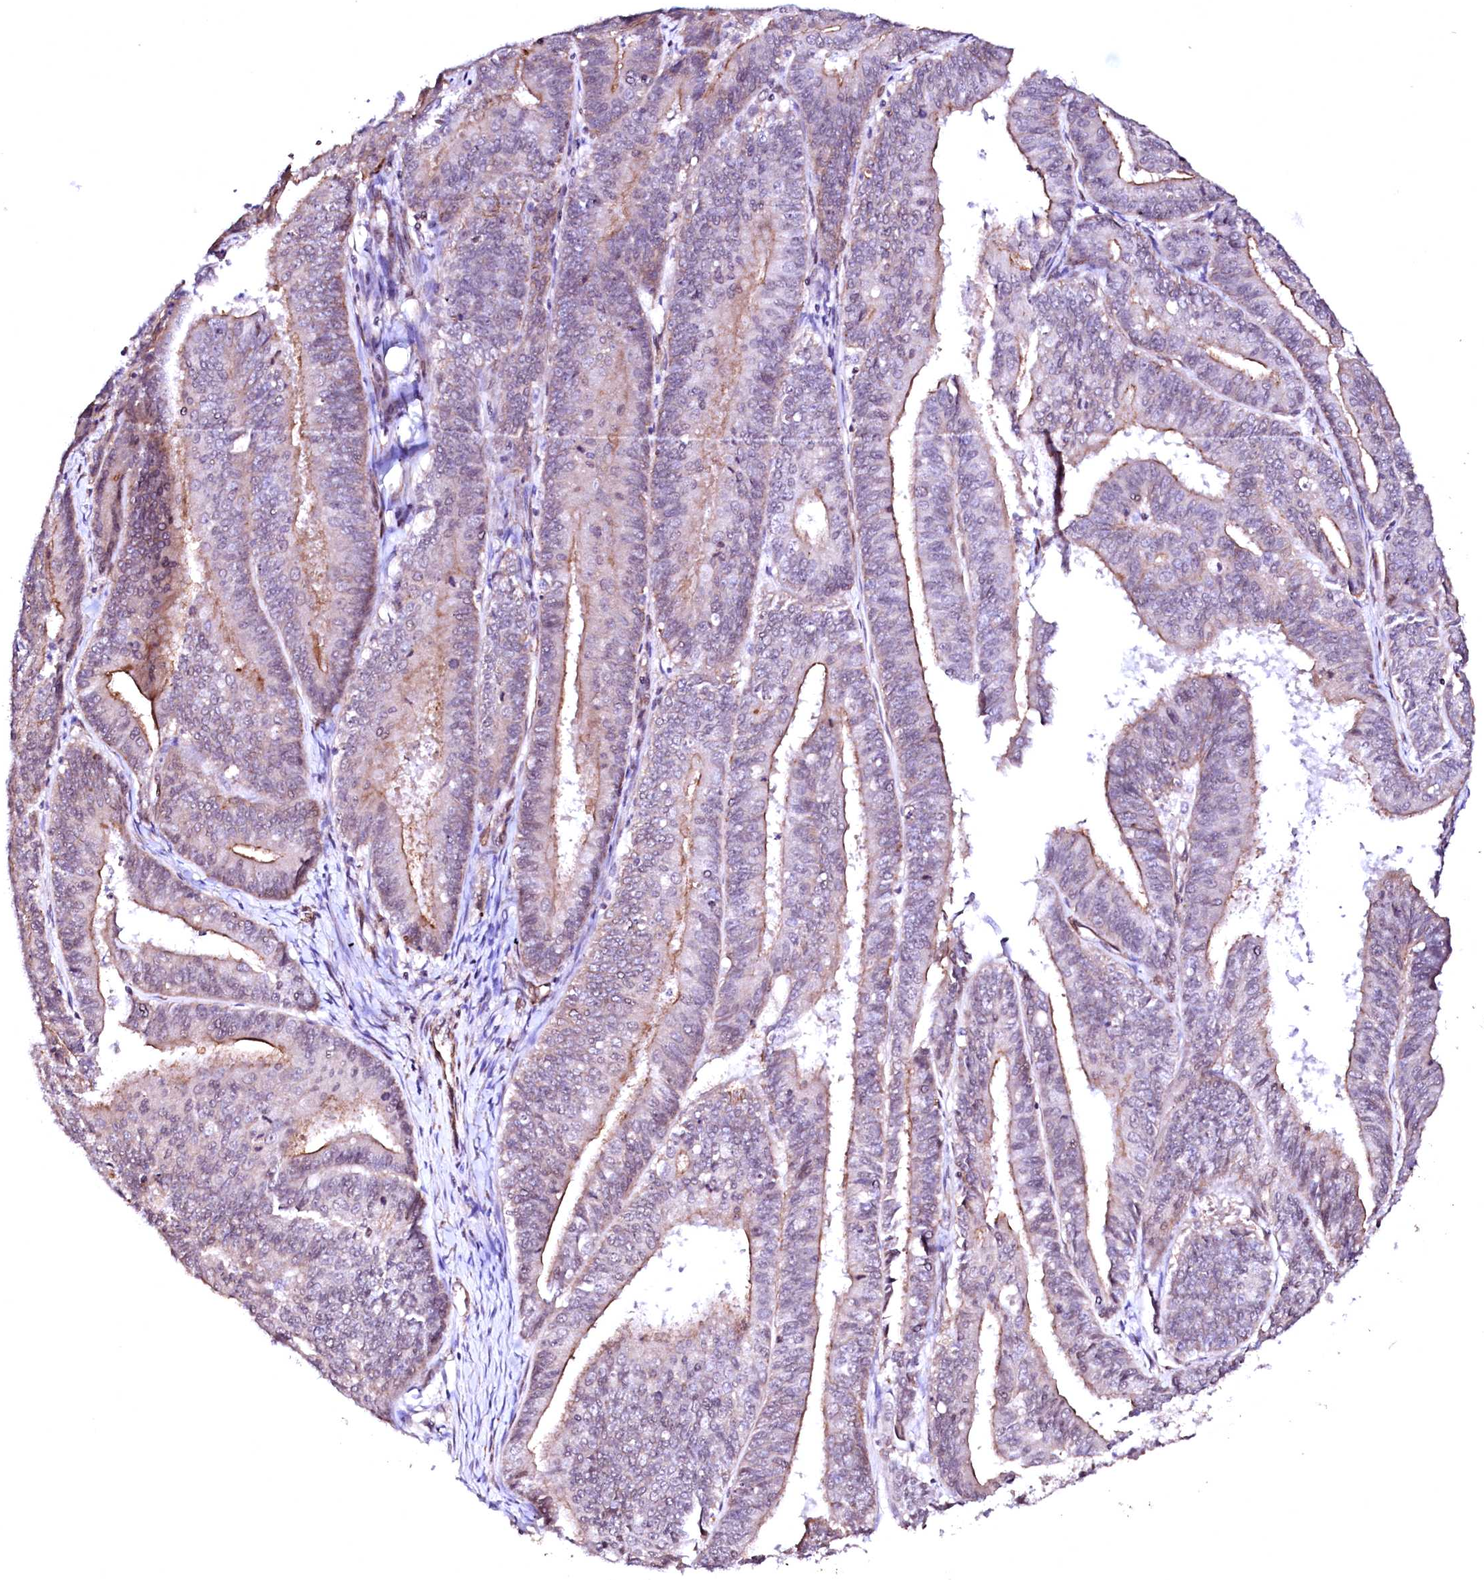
{"staining": {"intensity": "moderate", "quantity": "25%-75%", "location": "cytoplasmic/membranous"}, "tissue": "endometrial cancer", "cell_type": "Tumor cells", "image_type": "cancer", "snomed": [{"axis": "morphology", "description": "Adenocarcinoma, NOS"}, {"axis": "topography", "description": "Endometrium"}], "caption": "Moderate cytoplasmic/membranous protein expression is seen in about 25%-75% of tumor cells in endometrial cancer.", "gene": "GPR176", "patient": {"sex": "female", "age": 73}}